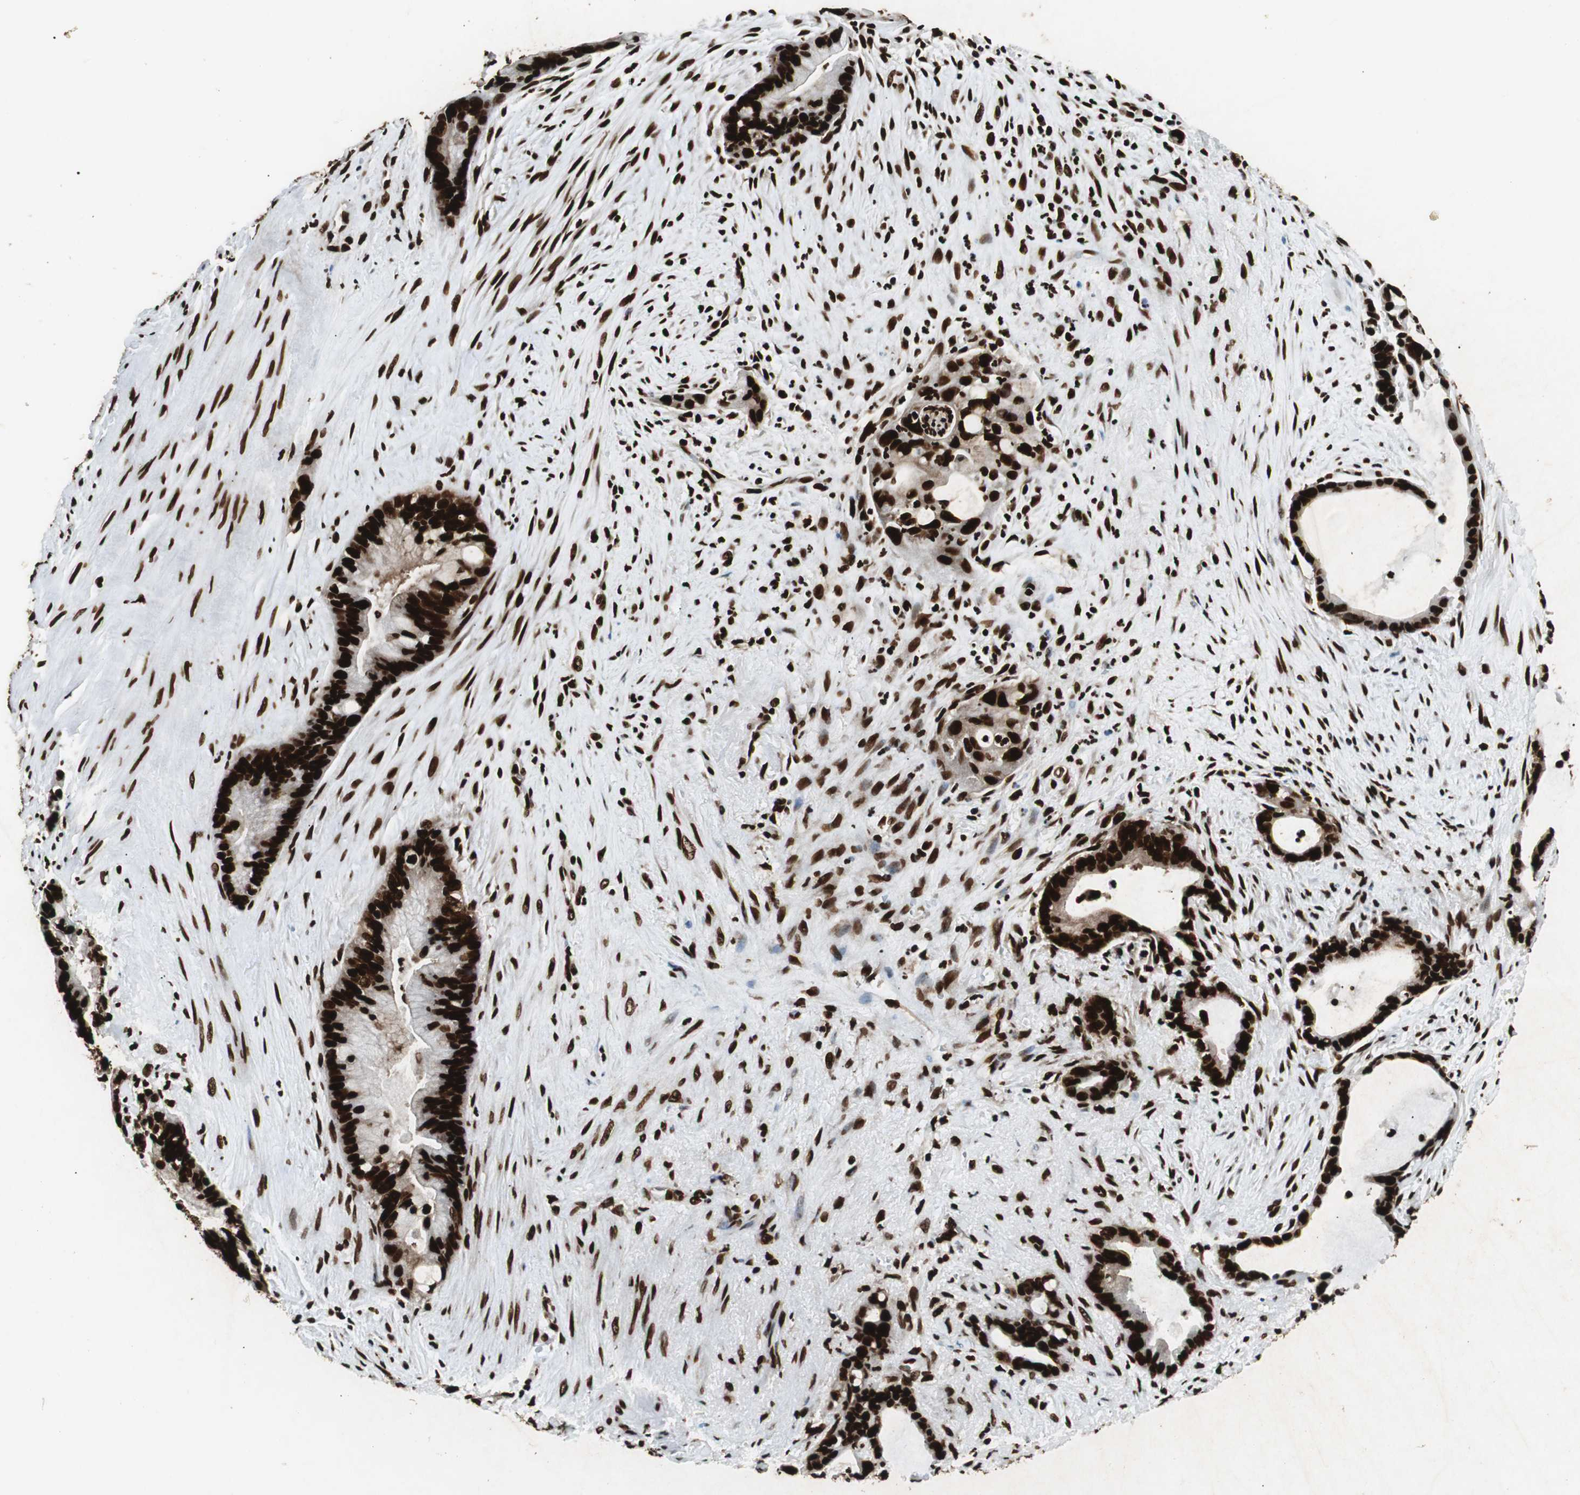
{"staining": {"intensity": "strong", "quantity": ">75%", "location": "nuclear"}, "tissue": "liver cancer", "cell_type": "Tumor cells", "image_type": "cancer", "snomed": [{"axis": "morphology", "description": "Cholangiocarcinoma"}, {"axis": "topography", "description": "Liver"}], "caption": "There is high levels of strong nuclear staining in tumor cells of liver cholangiocarcinoma, as demonstrated by immunohistochemical staining (brown color).", "gene": "EWSR1", "patient": {"sex": "female", "age": 55}}